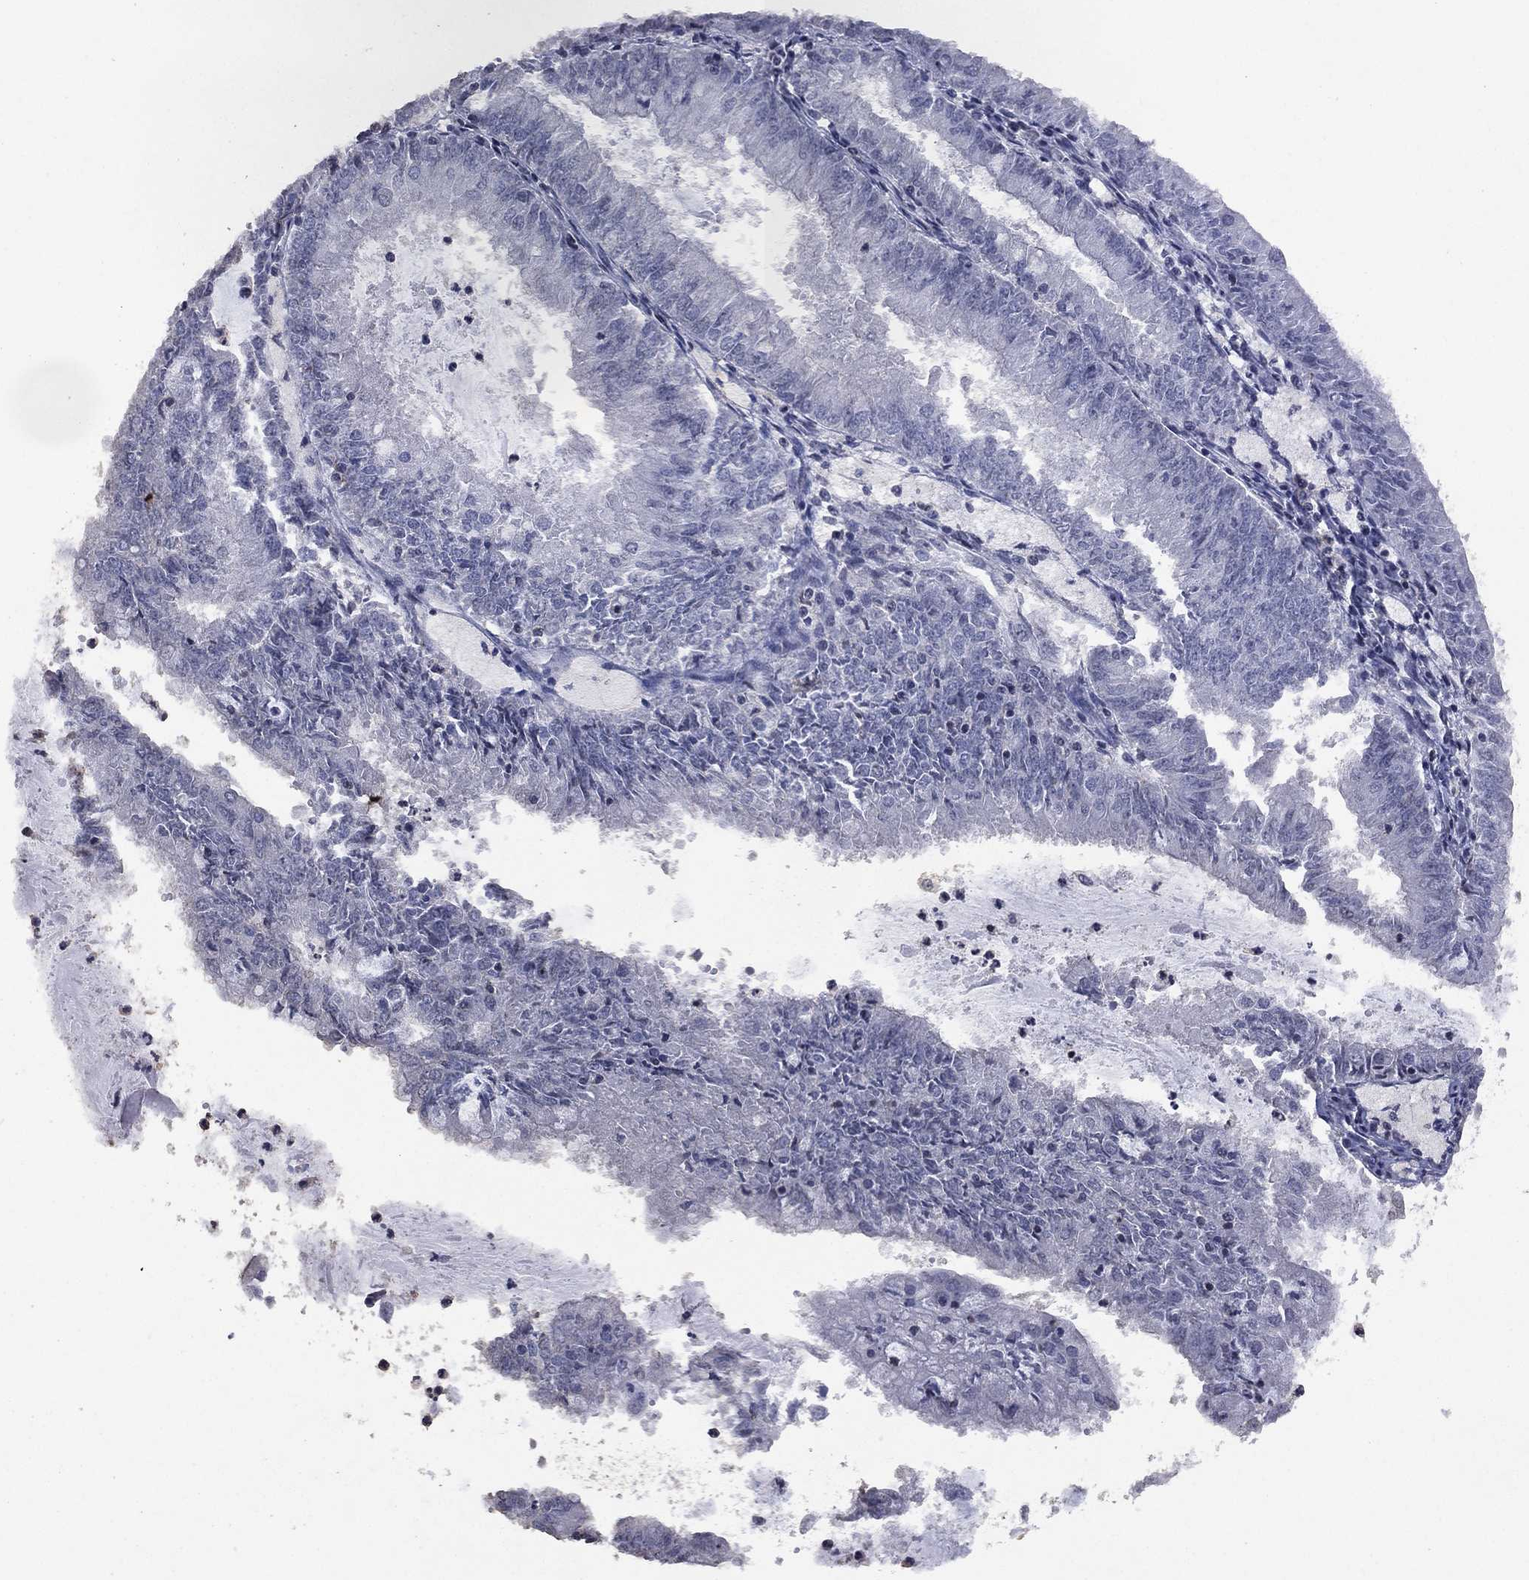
{"staining": {"intensity": "negative", "quantity": "none", "location": "none"}, "tissue": "endometrial cancer", "cell_type": "Tumor cells", "image_type": "cancer", "snomed": [{"axis": "morphology", "description": "Adenocarcinoma, NOS"}, {"axis": "topography", "description": "Endometrium"}], "caption": "This is a image of IHC staining of adenocarcinoma (endometrial), which shows no positivity in tumor cells. (Stains: DAB (3,3'-diaminobenzidine) IHC with hematoxylin counter stain, Microscopy: brightfield microscopy at high magnification).", "gene": "ADPRHL1", "patient": {"sex": "female", "age": 57}}